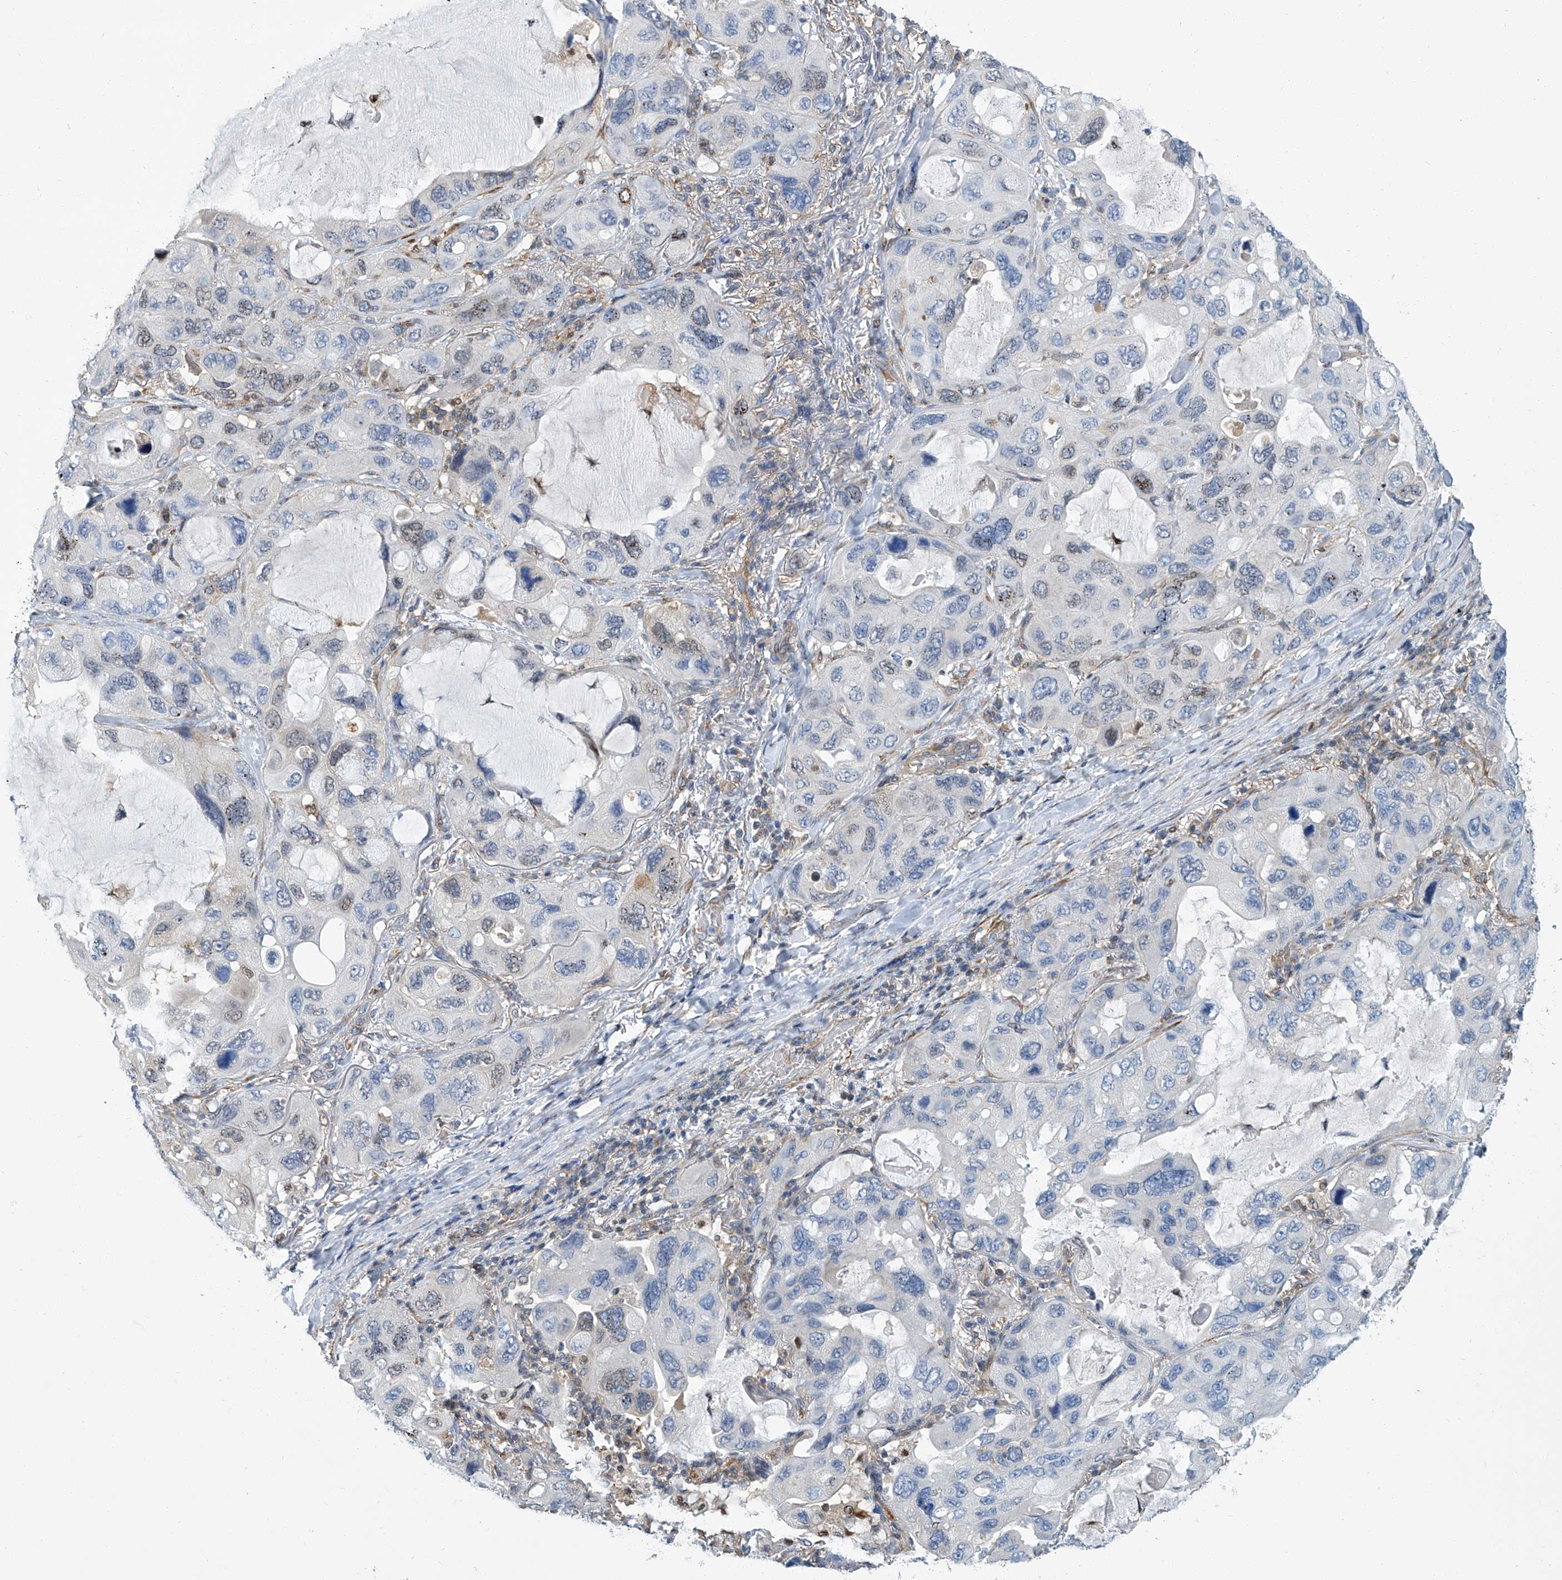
{"staining": {"intensity": "weak", "quantity": "<25%", "location": "nuclear"}, "tissue": "lung cancer", "cell_type": "Tumor cells", "image_type": "cancer", "snomed": [{"axis": "morphology", "description": "Squamous cell carcinoma, NOS"}, {"axis": "topography", "description": "Lung"}], "caption": "Immunohistochemistry micrograph of human lung cancer stained for a protein (brown), which exhibits no staining in tumor cells.", "gene": "PSMB10", "patient": {"sex": "female", "age": 73}}